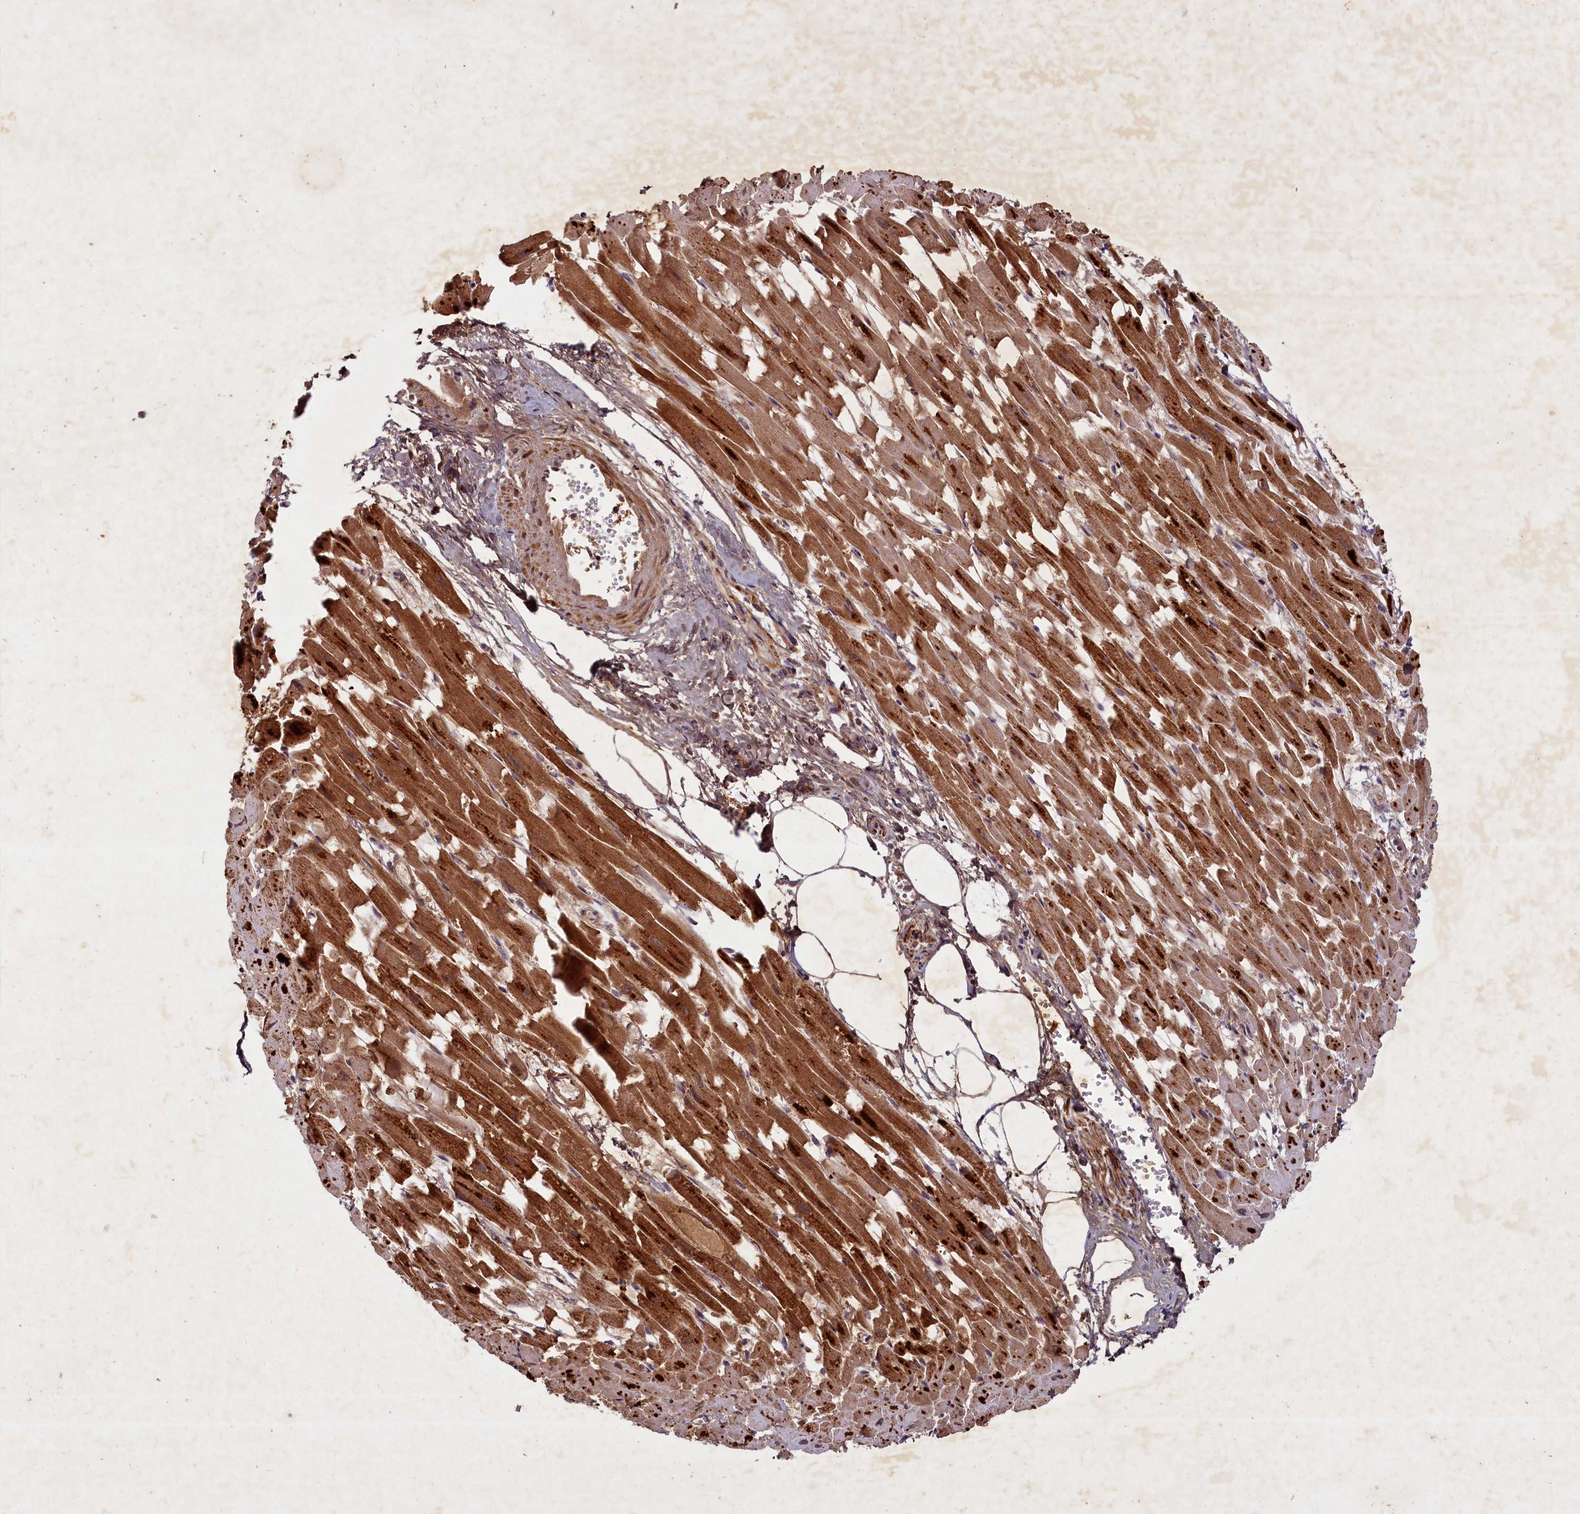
{"staining": {"intensity": "strong", "quantity": ">75%", "location": "cytoplasmic/membranous,nuclear"}, "tissue": "heart muscle", "cell_type": "Cardiomyocytes", "image_type": "normal", "snomed": [{"axis": "morphology", "description": "Normal tissue, NOS"}, {"axis": "topography", "description": "Heart"}], "caption": "Immunohistochemical staining of unremarkable human heart muscle demonstrates >75% levels of strong cytoplasmic/membranous,nuclear protein staining in about >75% of cardiomyocytes.", "gene": "SLC11A2", "patient": {"sex": "female", "age": 64}}